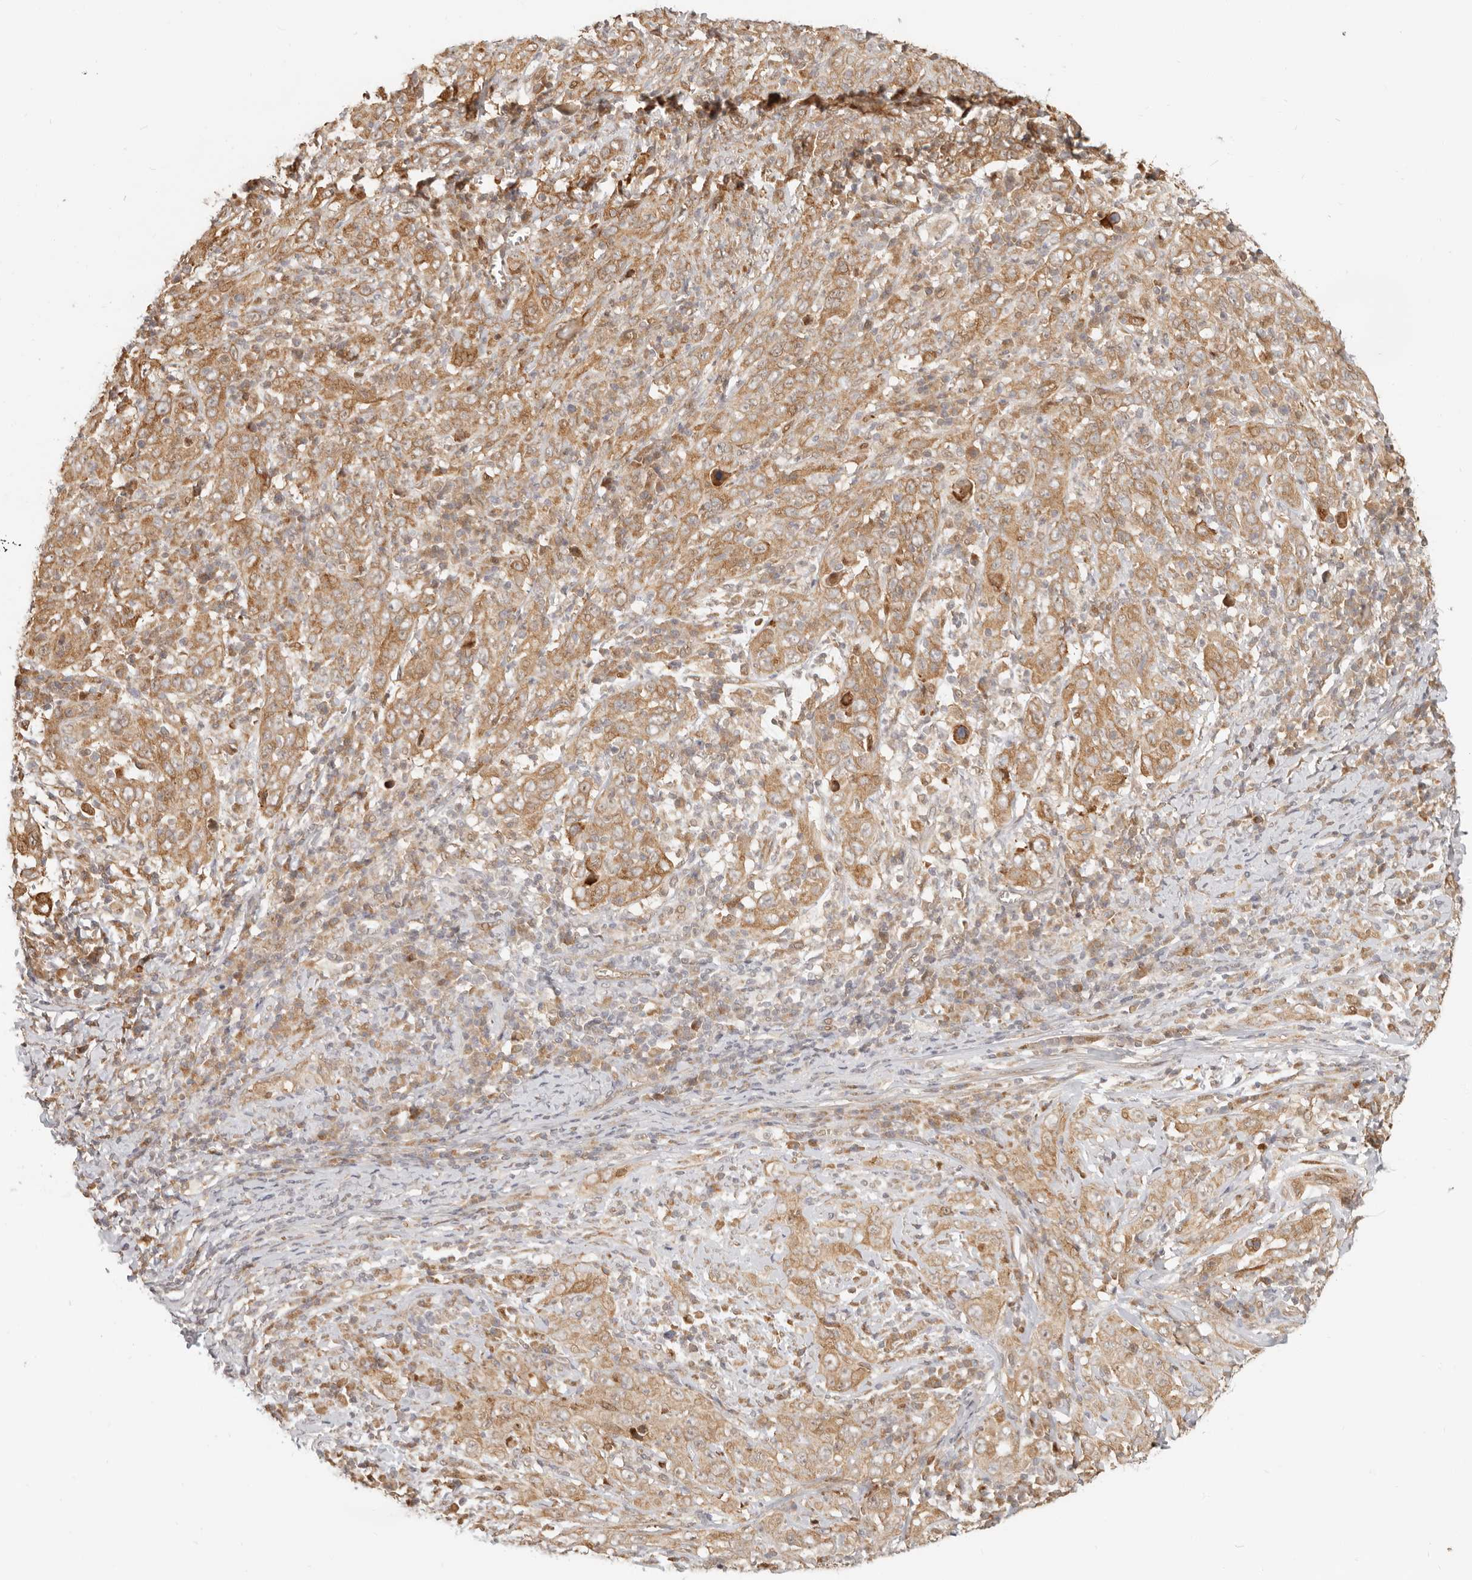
{"staining": {"intensity": "moderate", "quantity": ">75%", "location": "cytoplasmic/membranous"}, "tissue": "cervical cancer", "cell_type": "Tumor cells", "image_type": "cancer", "snomed": [{"axis": "morphology", "description": "Squamous cell carcinoma, NOS"}, {"axis": "topography", "description": "Cervix"}], "caption": "A medium amount of moderate cytoplasmic/membranous staining is identified in about >75% of tumor cells in cervical squamous cell carcinoma tissue. The protein of interest is shown in brown color, while the nuclei are stained blue.", "gene": "TUFT1", "patient": {"sex": "female", "age": 46}}